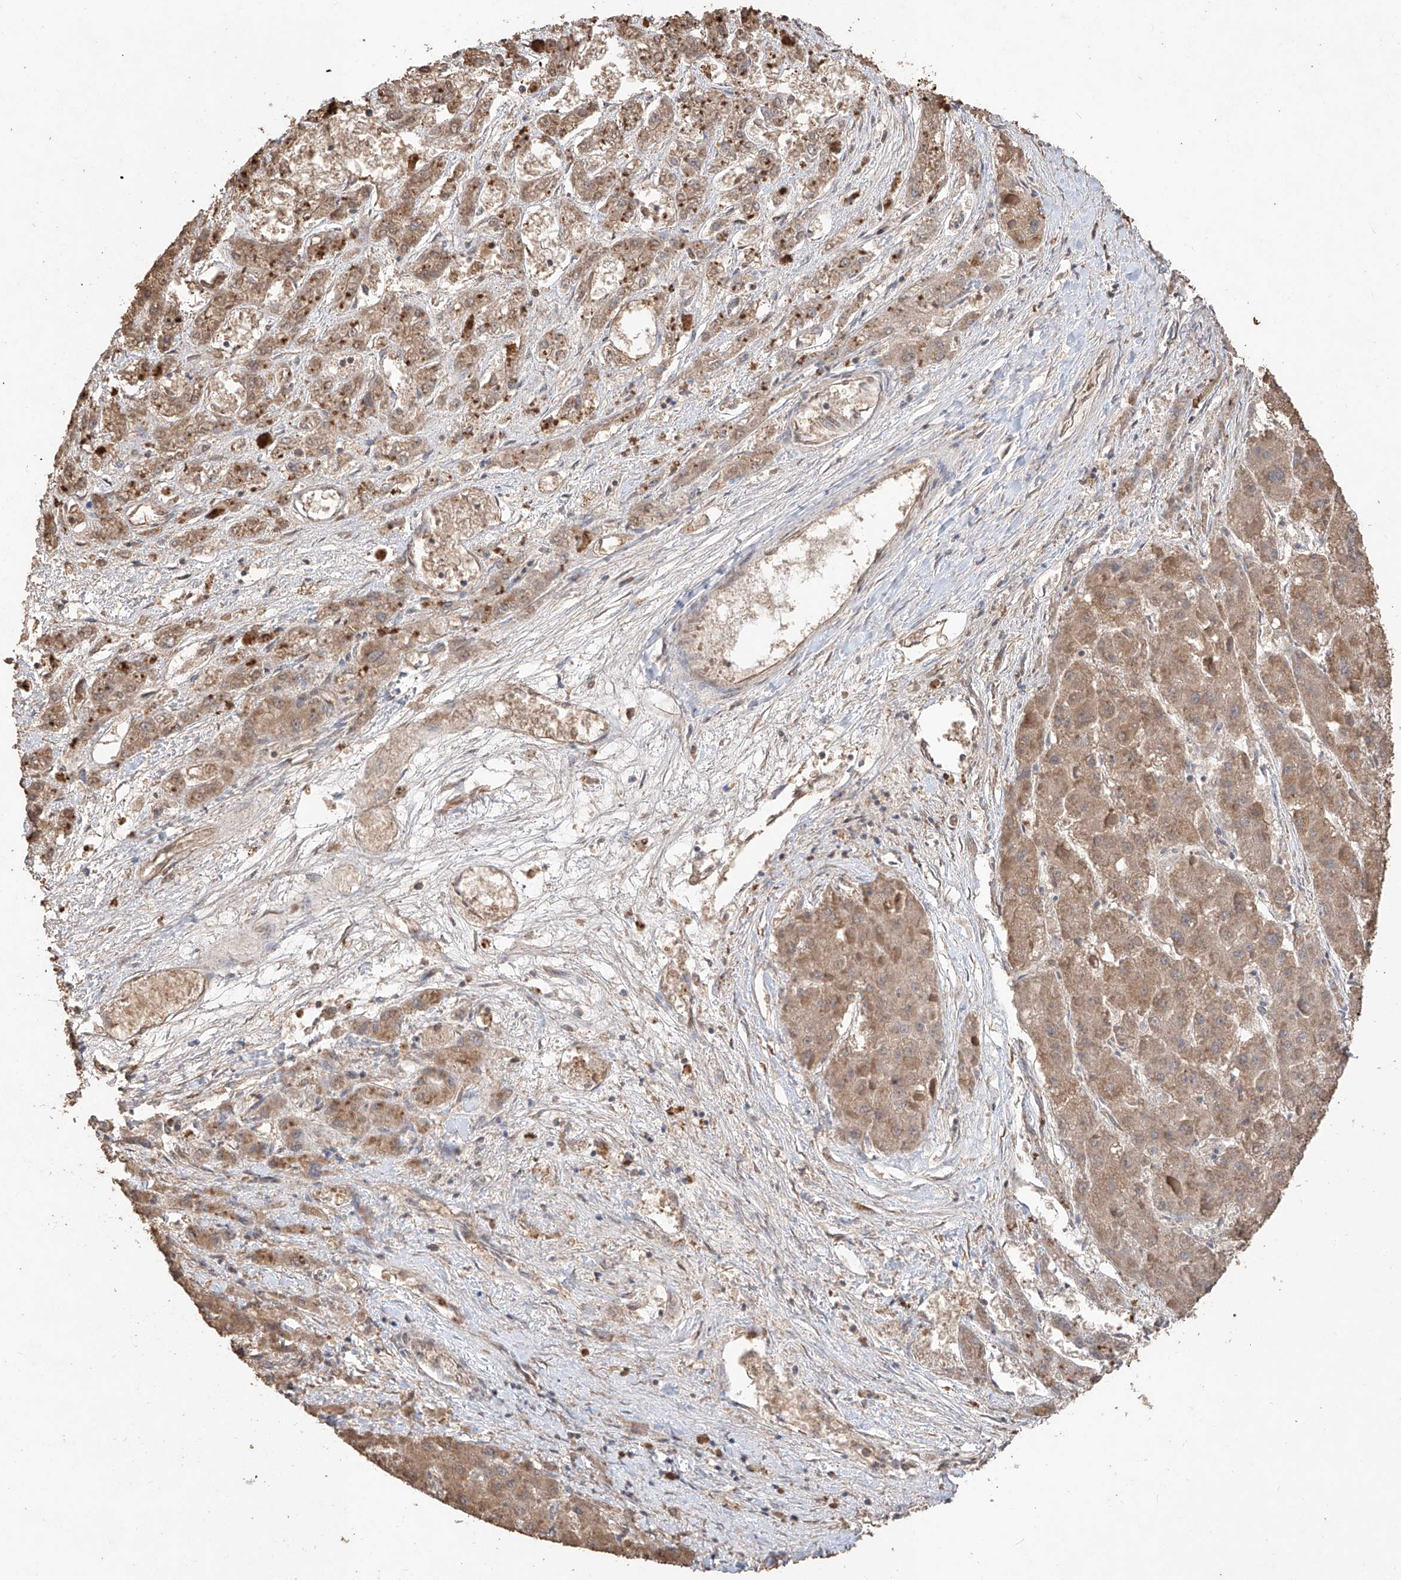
{"staining": {"intensity": "moderate", "quantity": ">75%", "location": "cytoplasmic/membranous"}, "tissue": "liver cancer", "cell_type": "Tumor cells", "image_type": "cancer", "snomed": [{"axis": "morphology", "description": "Carcinoma, Hepatocellular, NOS"}, {"axis": "topography", "description": "Liver"}], "caption": "Human hepatocellular carcinoma (liver) stained for a protein (brown) displays moderate cytoplasmic/membranous positive positivity in approximately >75% of tumor cells.", "gene": "ELOVL1", "patient": {"sex": "female", "age": 73}}